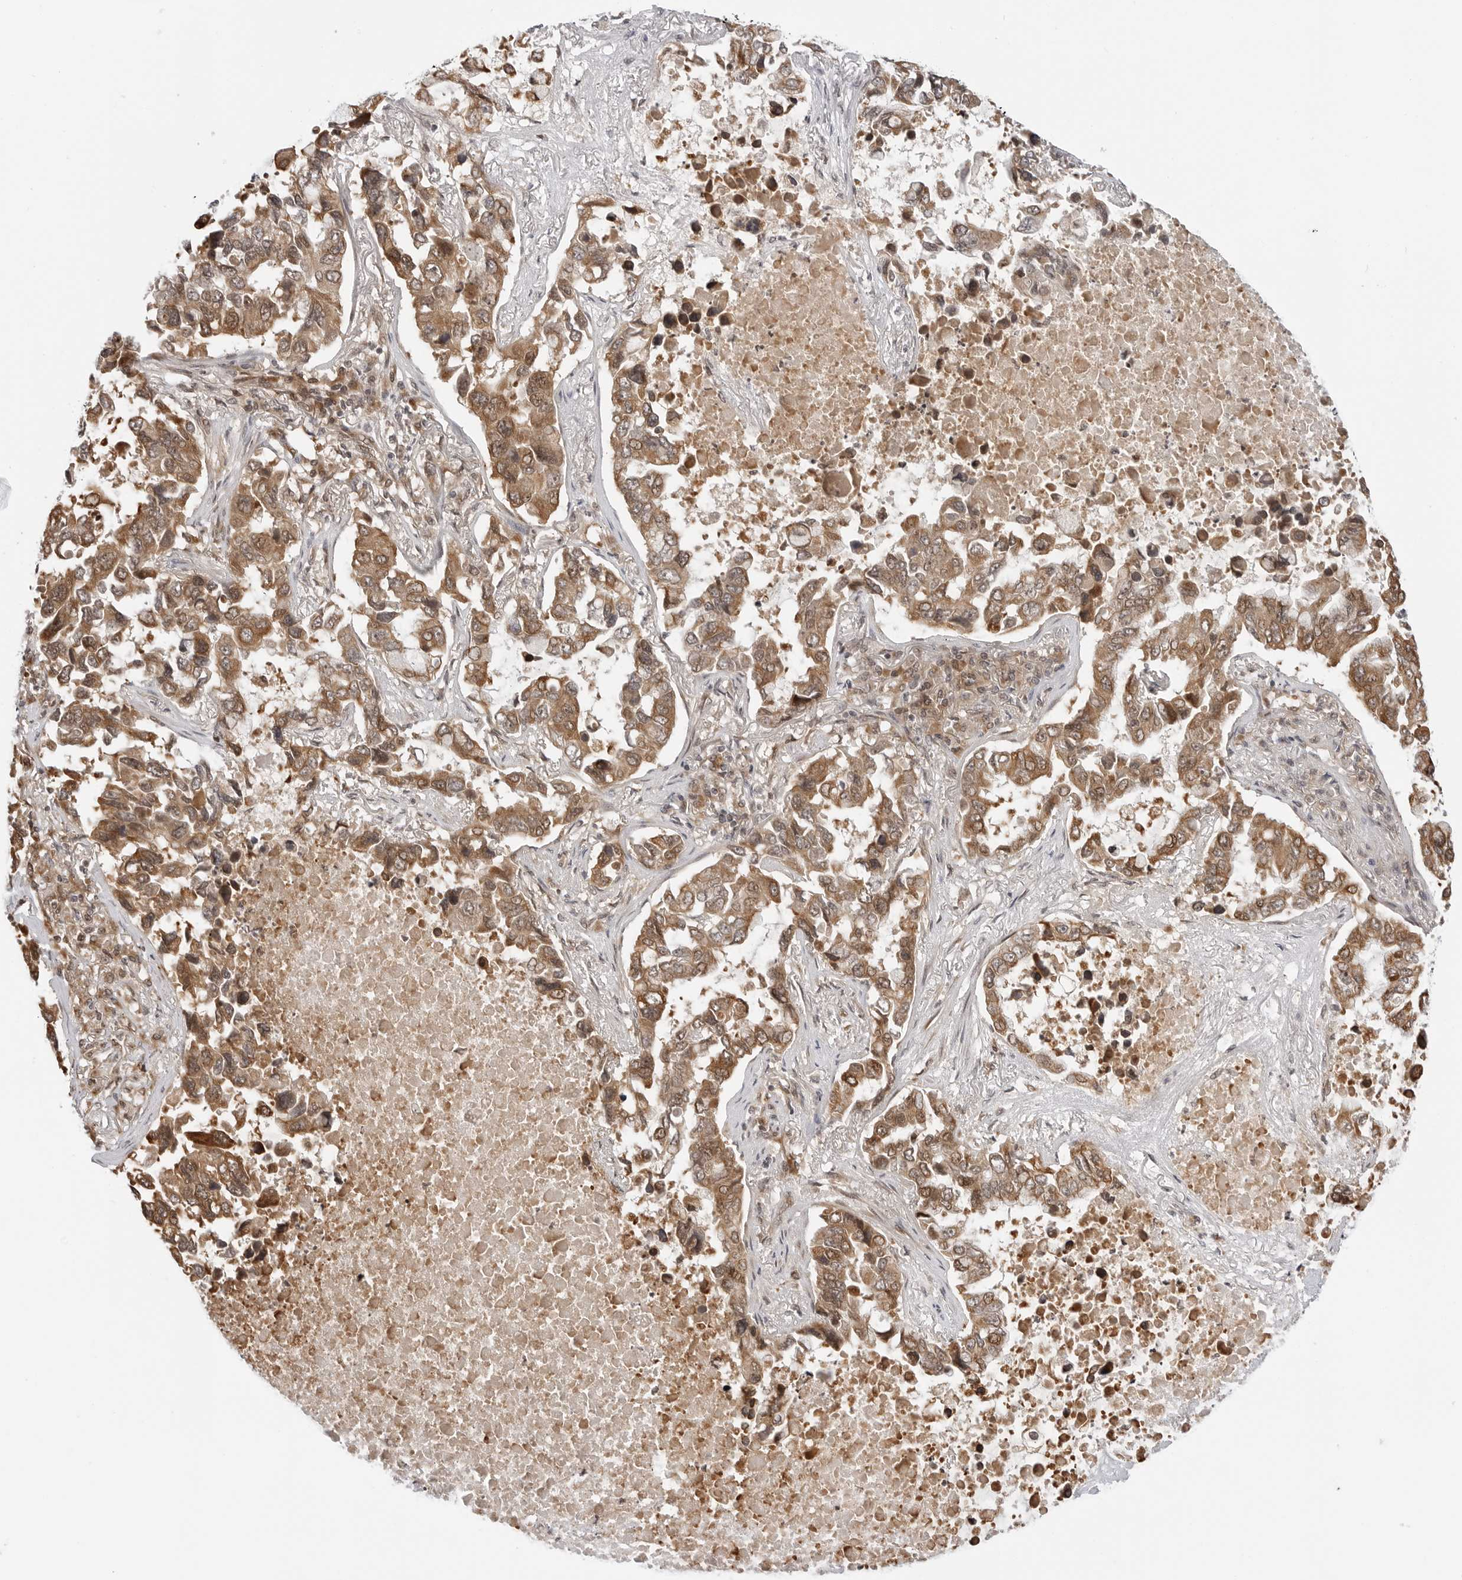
{"staining": {"intensity": "moderate", "quantity": ">75%", "location": "cytoplasmic/membranous"}, "tissue": "lung cancer", "cell_type": "Tumor cells", "image_type": "cancer", "snomed": [{"axis": "morphology", "description": "Adenocarcinoma, NOS"}, {"axis": "topography", "description": "Lung"}], "caption": "Tumor cells display moderate cytoplasmic/membranous staining in about >75% of cells in lung cancer (adenocarcinoma).", "gene": "TIPRL", "patient": {"sex": "male", "age": 64}}